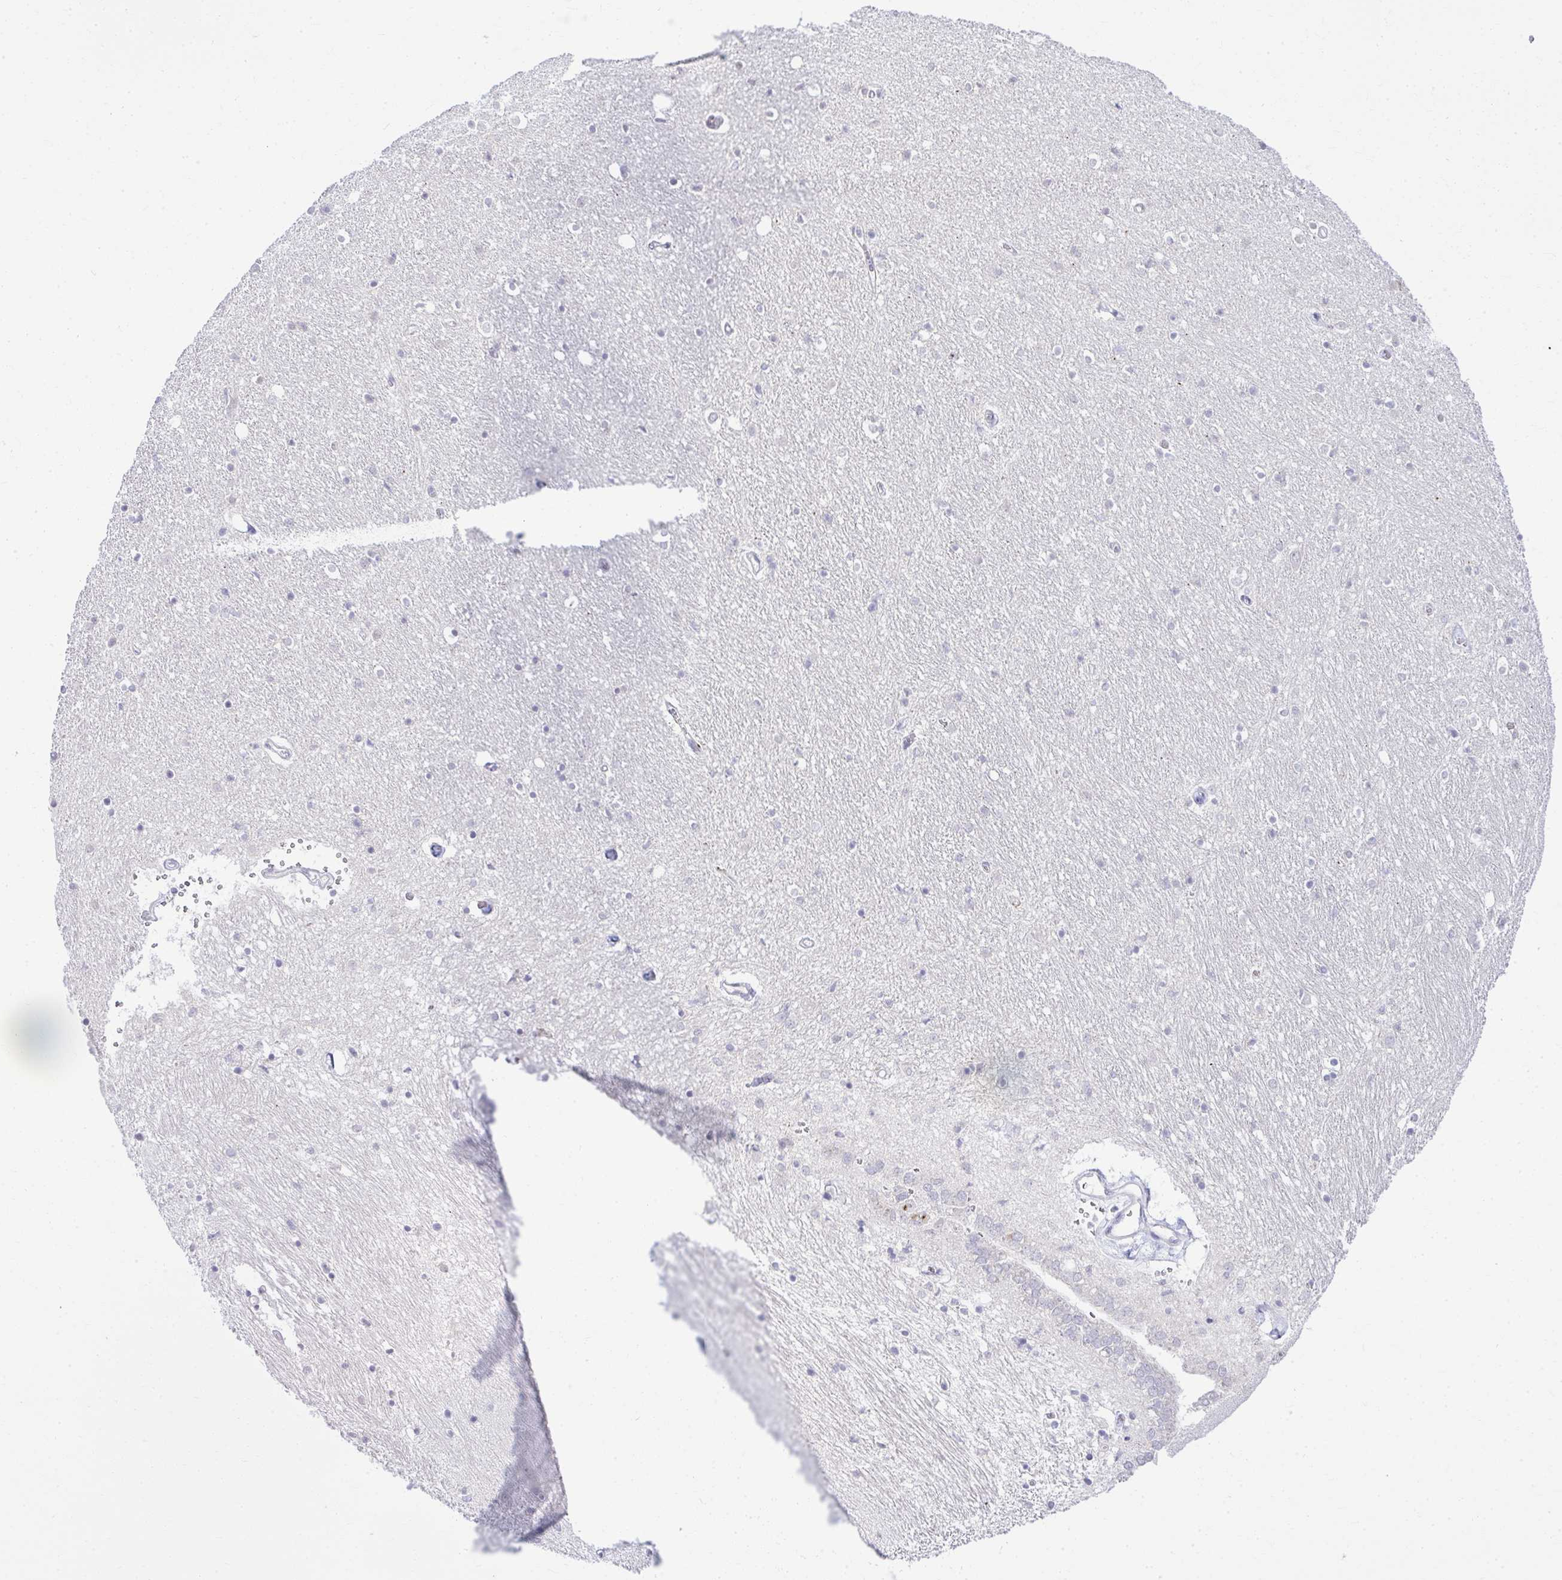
{"staining": {"intensity": "negative", "quantity": "none", "location": "none"}, "tissue": "caudate", "cell_type": "Glial cells", "image_type": "normal", "snomed": [{"axis": "morphology", "description": "Normal tissue, NOS"}, {"axis": "topography", "description": "Lateral ventricle wall"}, {"axis": "topography", "description": "Hippocampus"}], "caption": "Immunohistochemical staining of unremarkable caudate shows no significant staining in glial cells.", "gene": "EID3", "patient": {"sex": "female", "age": 63}}